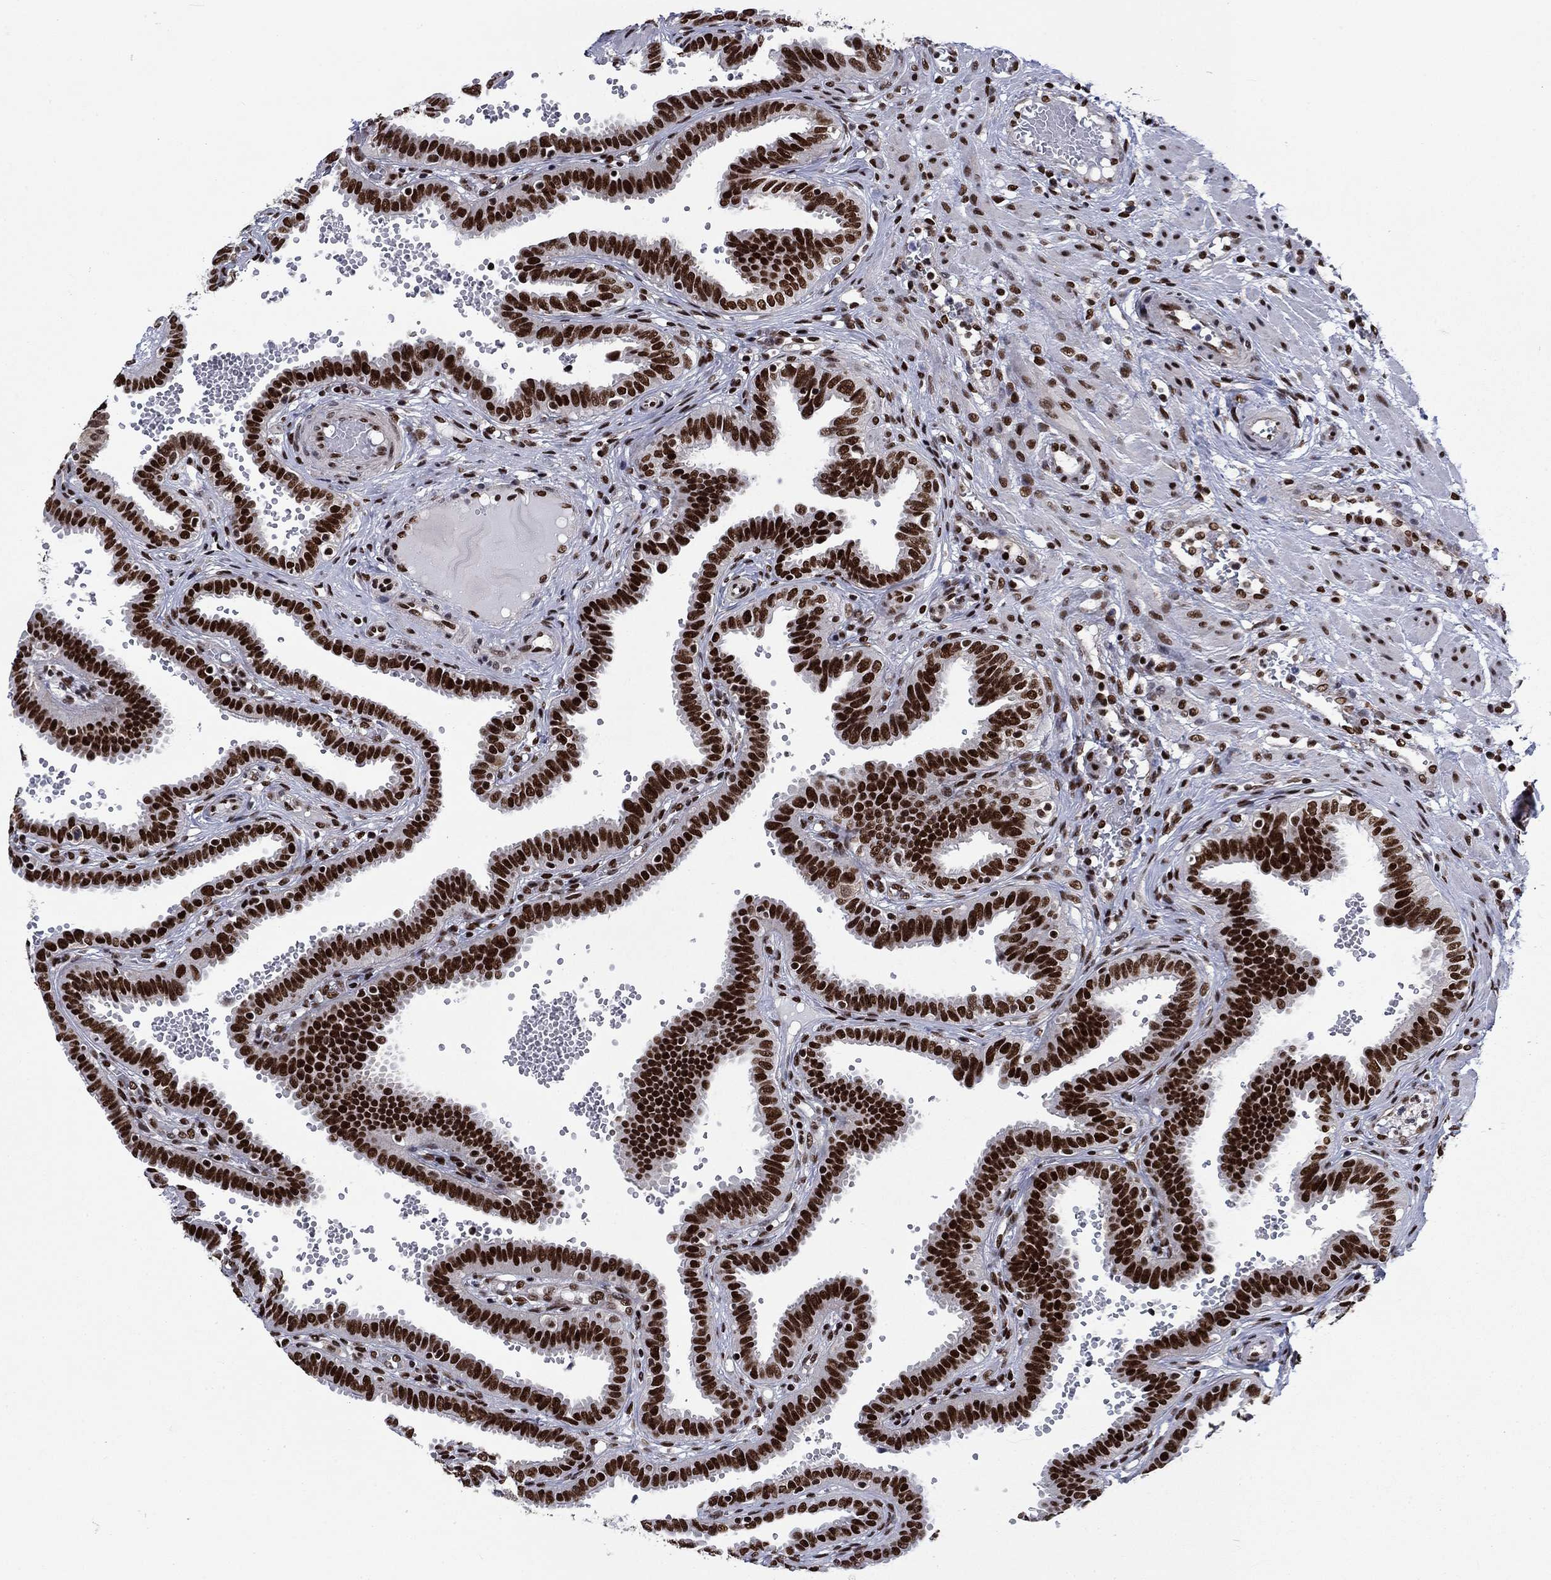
{"staining": {"intensity": "strong", "quantity": ">75%", "location": "nuclear"}, "tissue": "fallopian tube", "cell_type": "Glandular cells", "image_type": "normal", "snomed": [{"axis": "morphology", "description": "Normal tissue, NOS"}, {"axis": "topography", "description": "Fallopian tube"}], "caption": "Protein staining by IHC exhibits strong nuclear staining in approximately >75% of glandular cells in normal fallopian tube.", "gene": "RPRD1B", "patient": {"sex": "female", "age": 37}}